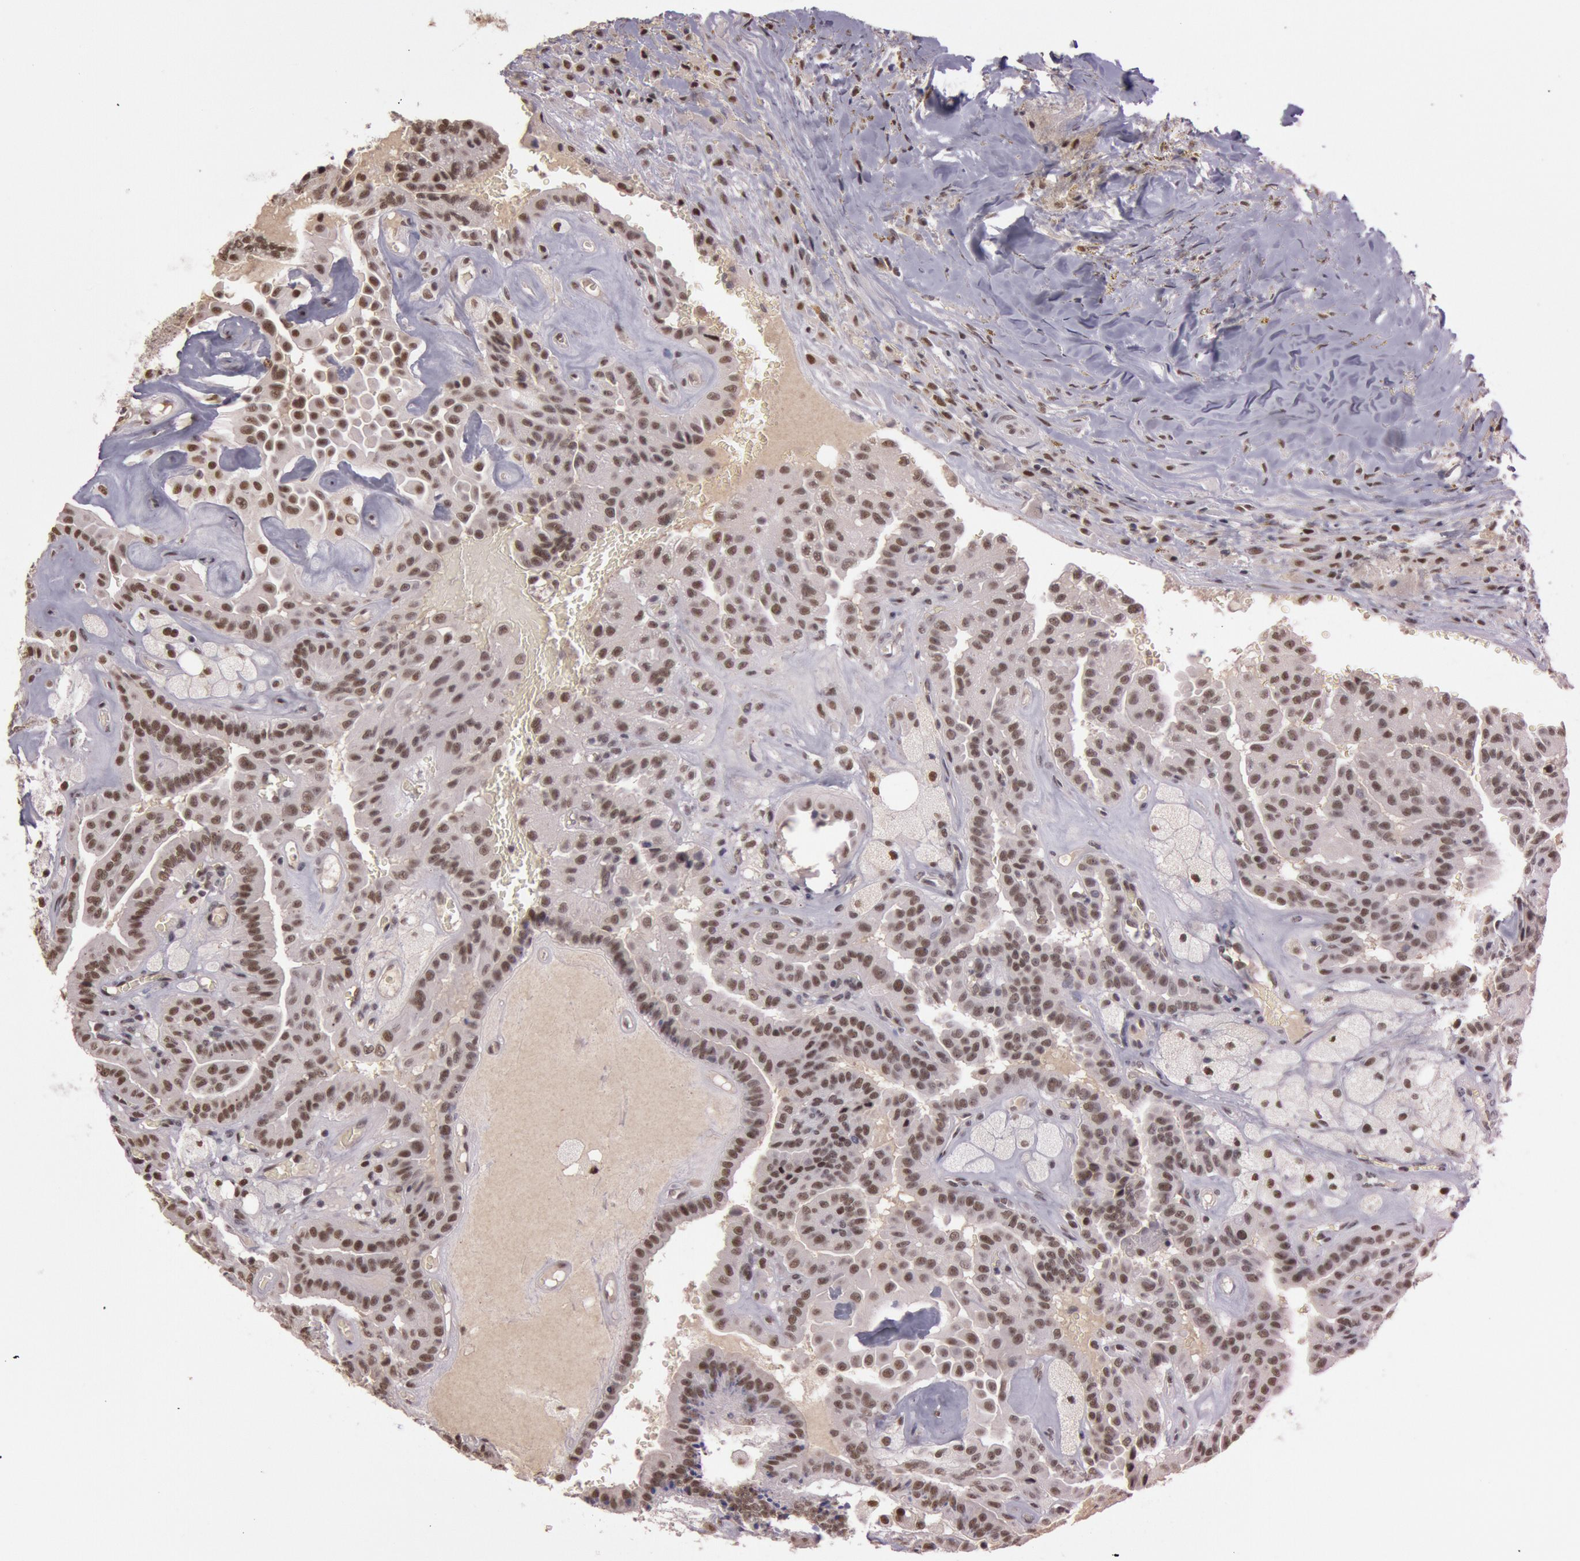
{"staining": {"intensity": "moderate", "quantity": ">75%", "location": "nuclear"}, "tissue": "thyroid cancer", "cell_type": "Tumor cells", "image_type": "cancer", "snomed": [{"axis": "morphology", "description": "Papillary adenocarcinoma, NOS"}, {"axis": "topography", "description": "Thyroid gland"}], "caption": "This is a micrograph of immunohistochemistry (IHC) staining of thyroid cancer (papillary adenocarcinoma), which shows moderate staining in the nuclear of tumor cells.", "gene": "TASL", "patient": {"sex": "male", "age": 87}}